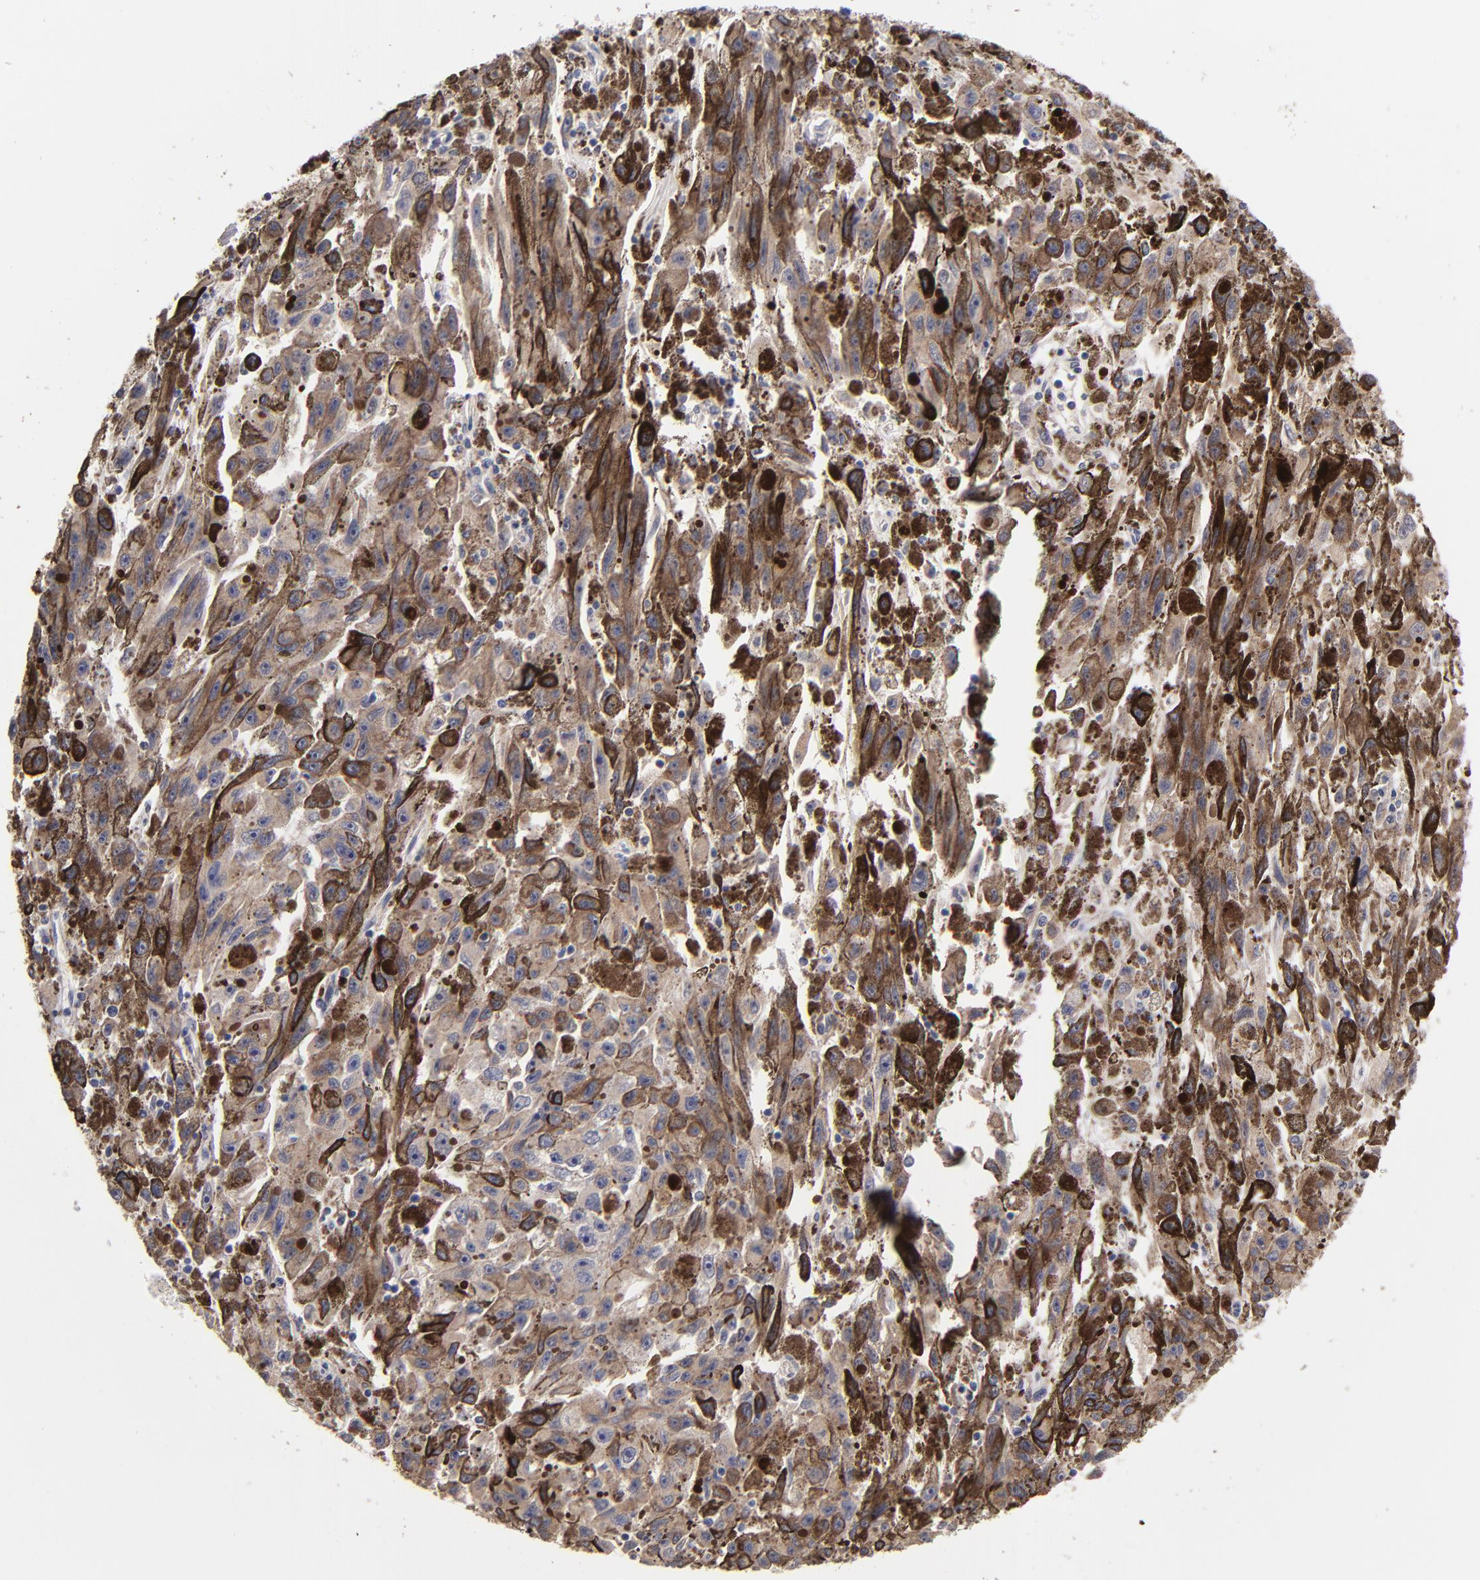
{"staining": {"intensity": "negative", "quantity": "none", "location": "none"}, "tissue": "melanoma", "cell_type": "Tumor cells", "image_type": "cancer", "snomed": [{"axis": "morphology", "description": "Malignant melanoma, NOS"}, {"axis": "topography", "description": "Skin"}], "caption": "Immunohistochemistry photomicrograph of human melanoma stained for a protein (brown), which demonstrates no positivity in tumor cells. (Stains: DAB (3,3'-diaminobenzidine) immunohistochemistry with hematoxylin counter stain, Microscopy: brightfield microscopy at high magnification).", "gene": "PDE4B", "patient": {"sex": "female", "age": 104}}